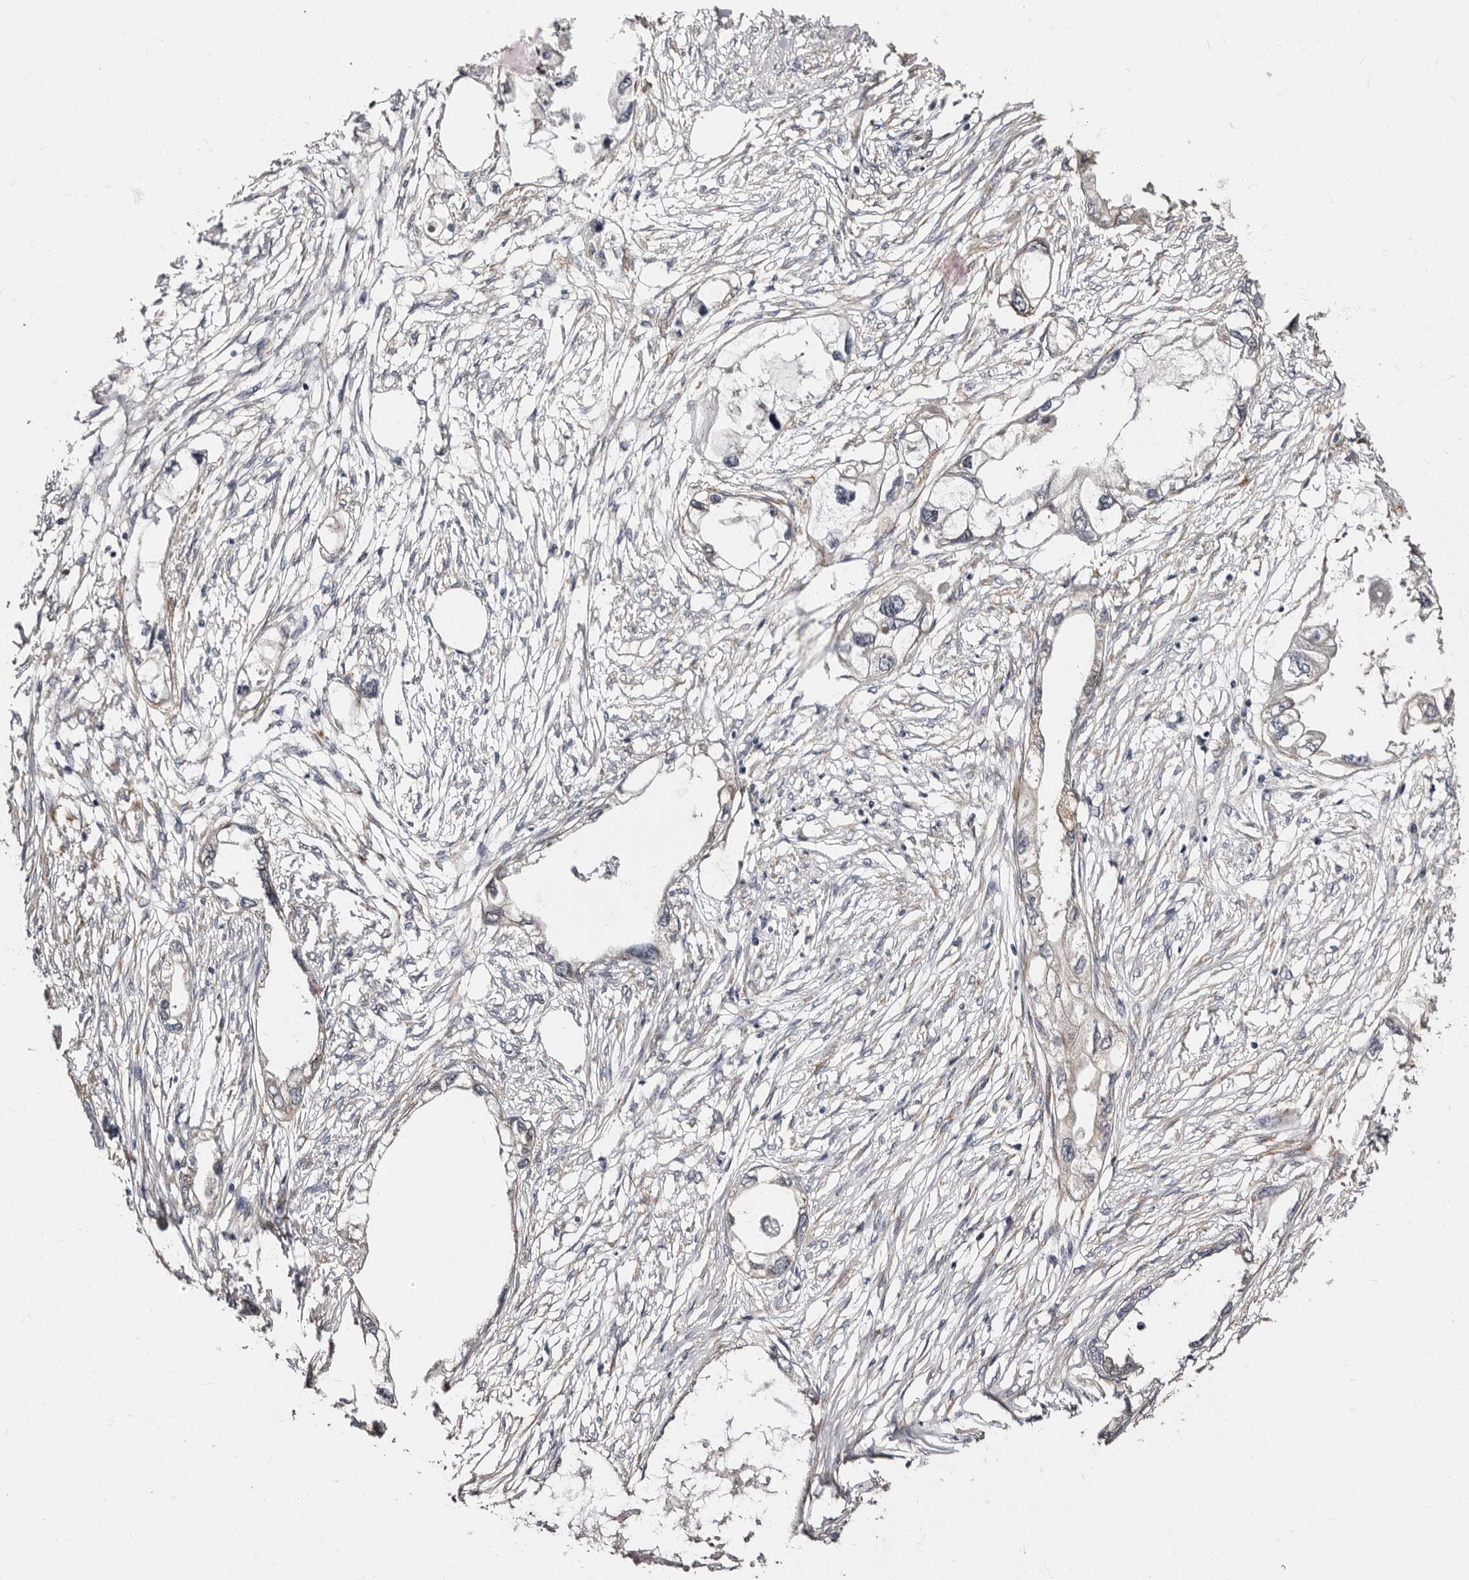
{"staining": {"intensity": "weak", "quantity": "<25%", "location": "cytoplasmic/membranous"}, "tissue": "endometrial cancer", "cell_type": "Tumor cells", "image_type": "cancer", "snomed": [{"axis": "morphology", "description": "Adenocarcinoma, NOS"}, {"axis": "morphology", "description": "Adenocarcinoma, metastatic, NOS"}, {"axis": "topography", "description": "Adipose tissue"}, {"axis": "topography", "description": "Endometrium"}], "caption": "Tumor cells show no significant expression in endometrial adenocarcinoma. (DAB immunohistochemistry (IHC) visualized using brightfield microscopy, high magnification).", "gene": "TBC1D22B", "patient": {"sex": "female", "age": 67}}